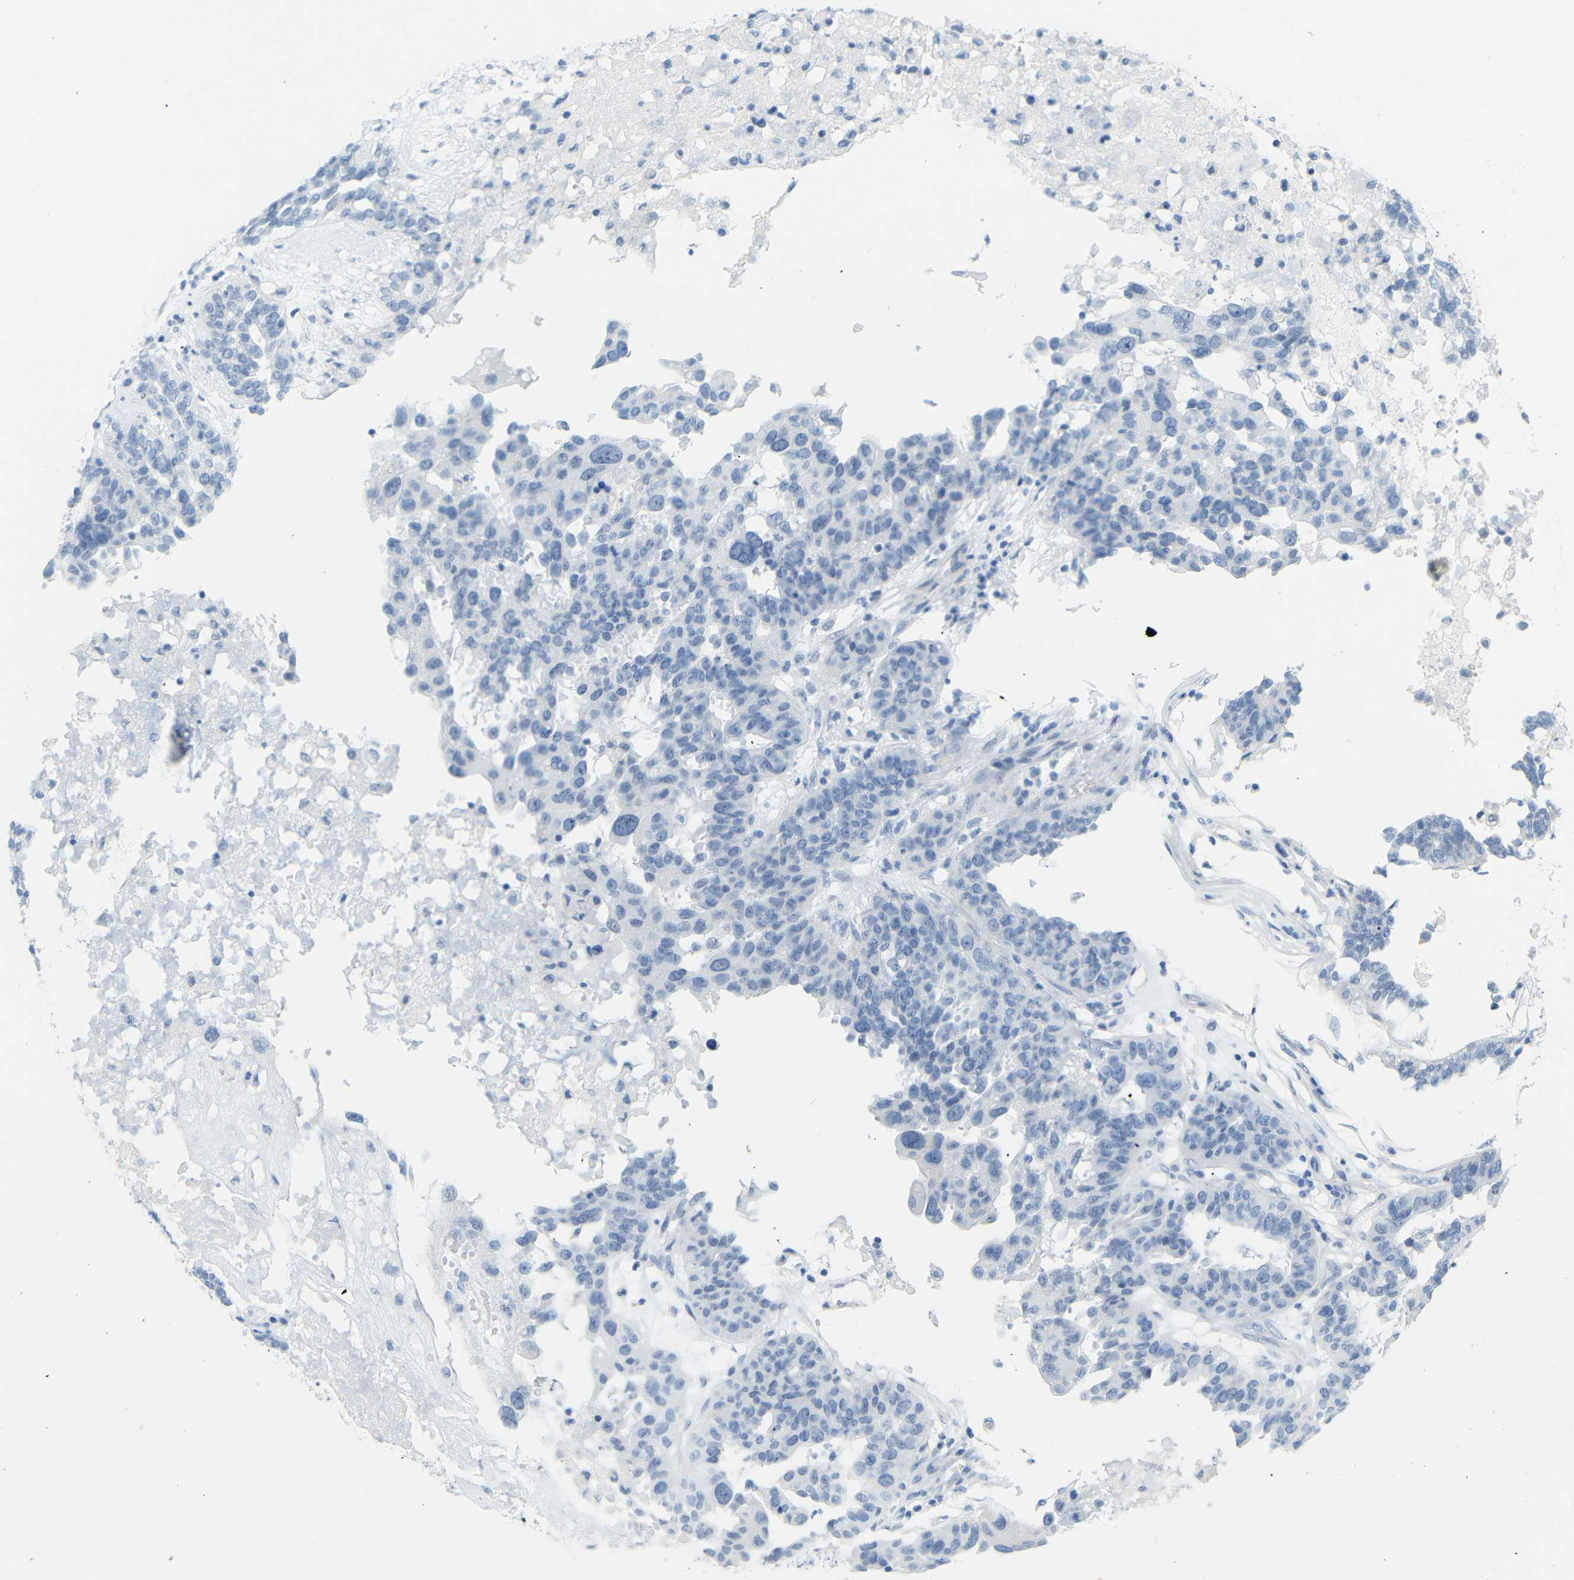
{"staining": {"intensity": "negative", "quantity": "none", "location": "none"}, "tissue": "ovarian cancer", "cell_type": "Tumor cells", "image_type": "cancer", "snomed": [{"axis": "morphology", "description": "Cystadenocarcinoma, serous, NOS"}, {"axis": "topography", "description": "Ovary"}], "caption": "A photomicrograph of human ovarian serous cystadenocarcinoma is negative for staining in tumor cells. (DAB IHC with hematoxylin counter stain).", "gene": "OPN1SW", "patient": {"sex": "female", "age": 59}}